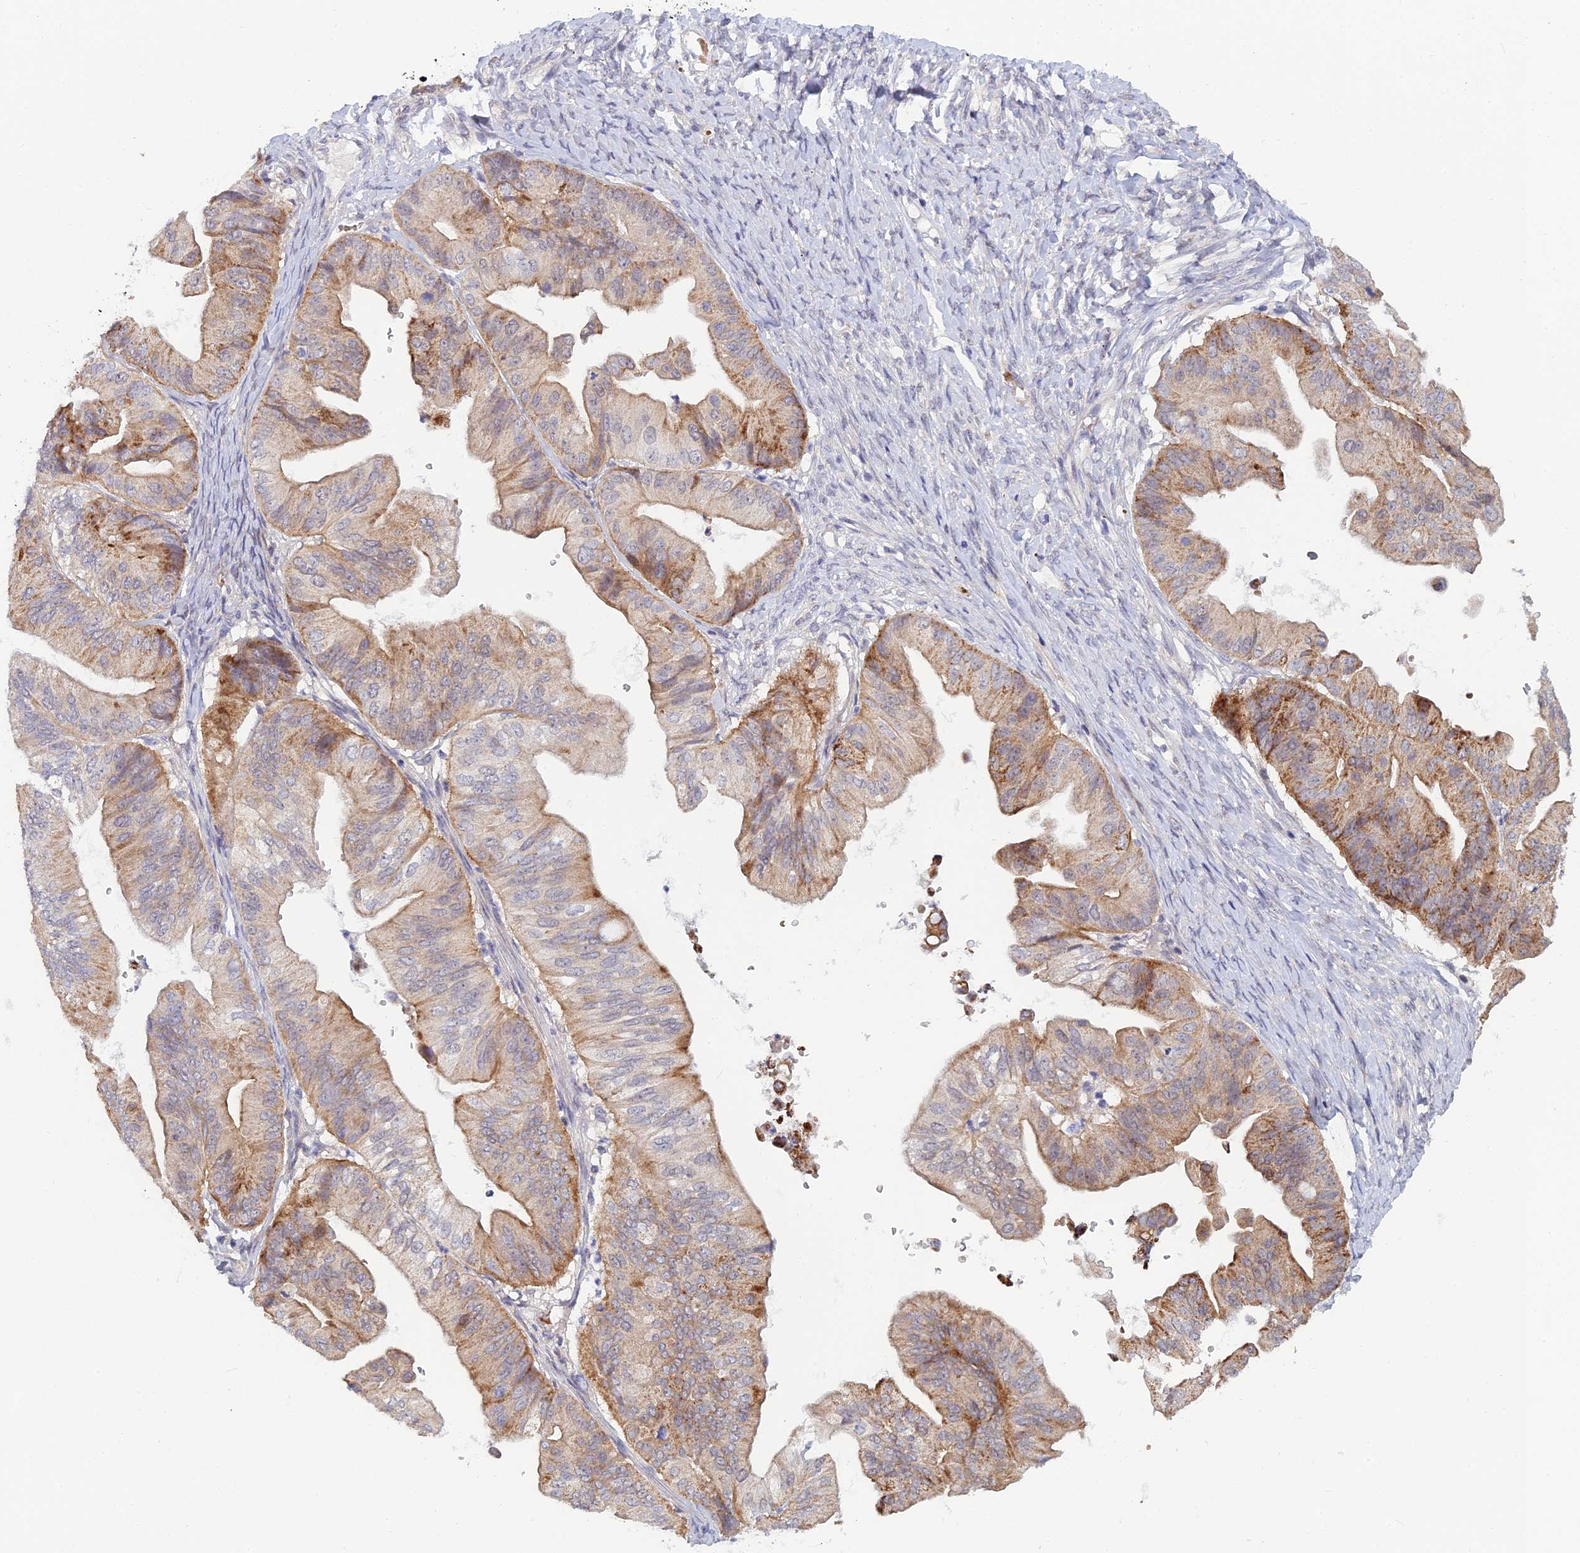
{"staining": {"intensity": "moderate", "quantity": "25%-75%", "location": "cytoplasmic/membranous"}, "tissue": "ovarian cancer", "cell_type": "Tumor cells", "image_type": "cancer", "snomed": [{"axis": "morphology", "description": "Cystadenocarcinoma, mucinous, NOS"}, {"axis": "topography", "description": "Ovary"}], "caption": "IHC micrograph of ovarian mucinous cystadenocarcinoma stained for a protein (brown), which exhibits medium levels of moderate cytoplasmic/membranous staining in approximately 25%-75% of tumor cells.", "gene": "GIPC1", "patient": {"sex": "female", "age": 61}}